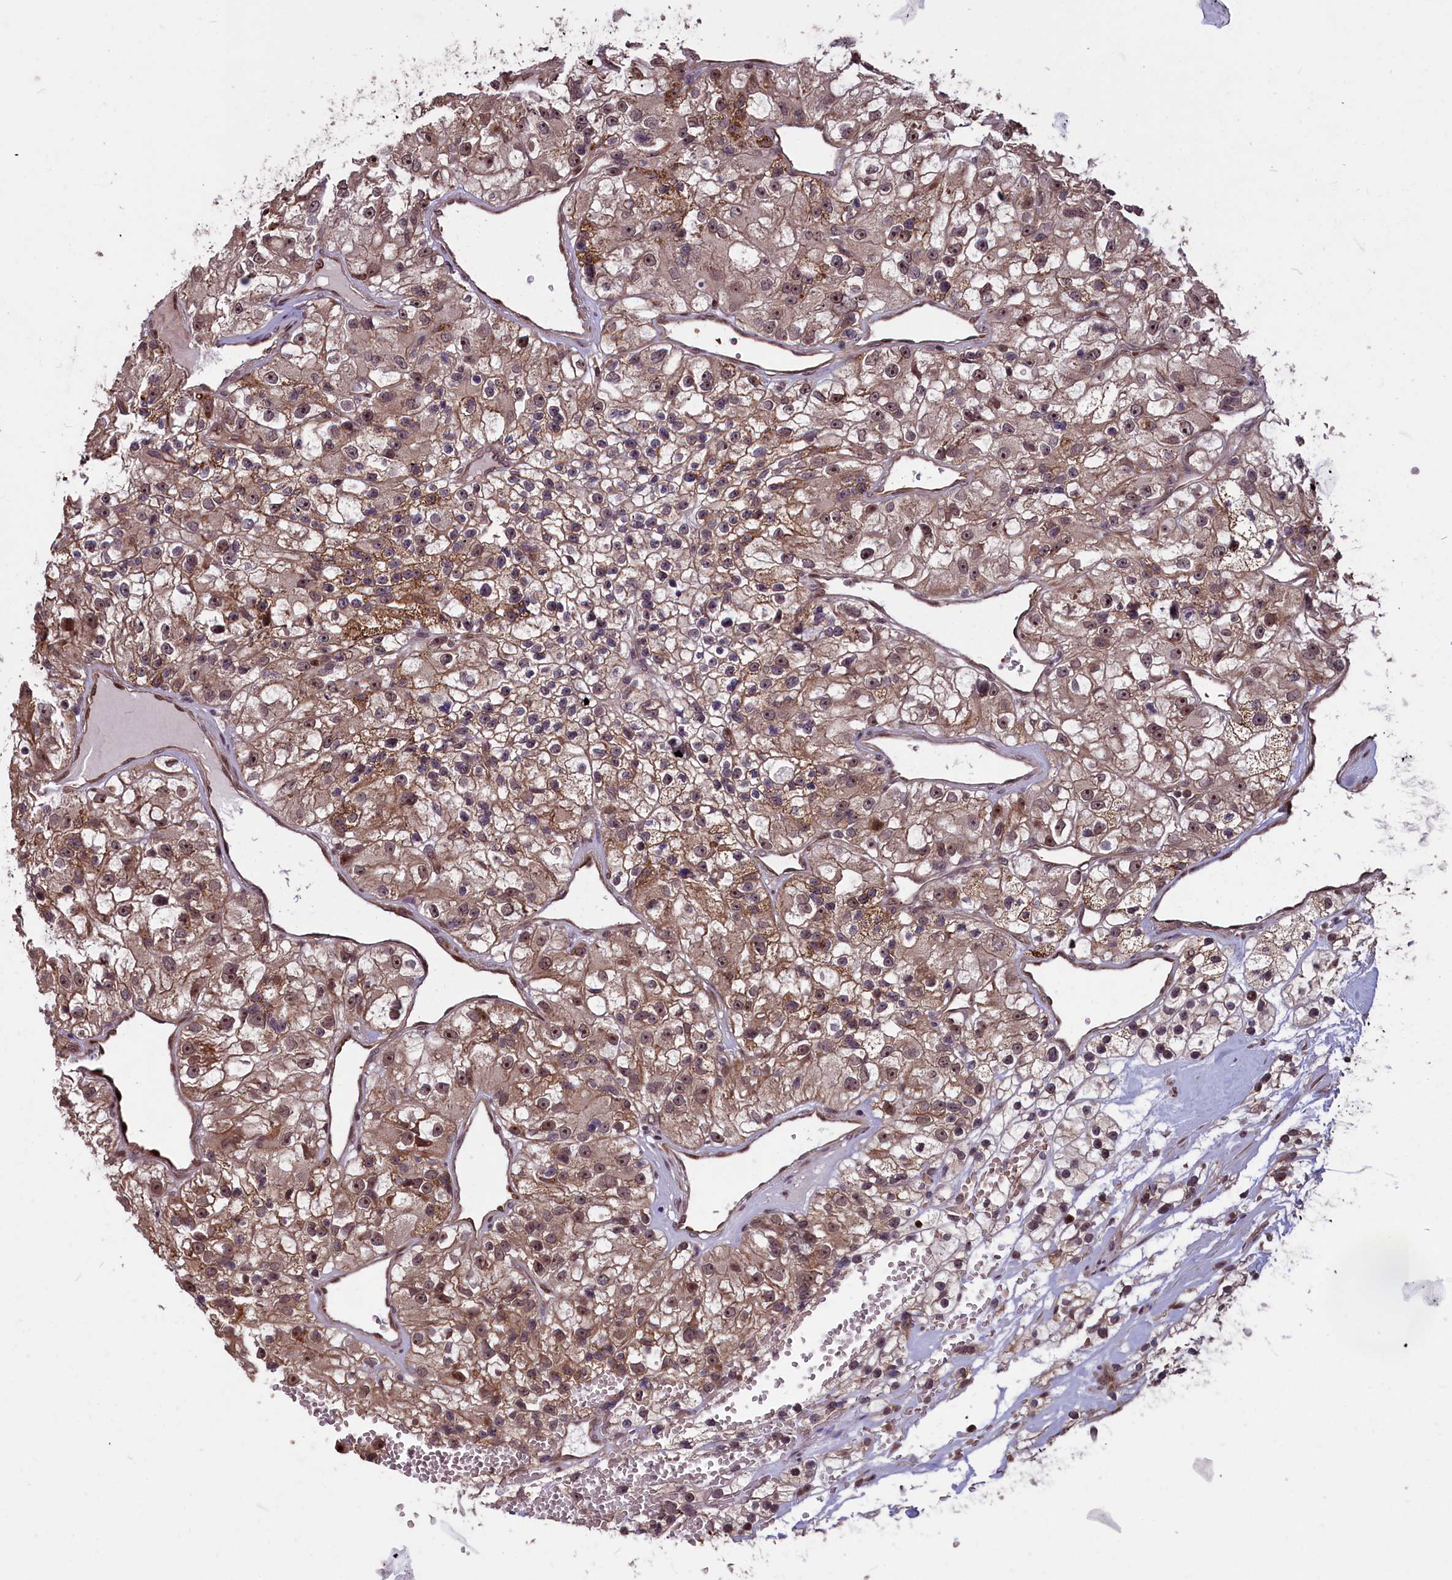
{"staining": {"intensity": "moderate", "quantity": ">75%", "location": "cytoplasmic/membranous,nuclear"}, "tissue": "renal cancer", "cell_type": "Tumor cells", "image_type": "cancer", "snomed": [{"axis": "morphology", "description": "Adenocarcinoma, NOS"}, {"axis": "topography", "description": "Kidney"}], "caption": "About >75% of tumor cells in renal cancer display moderate cytoplasmic/membranous and nuclear protein staining as visualized by brown immunohistochemical staining.", "gene": "SHFL", "patient": {"sex": "female", "age": 57}}